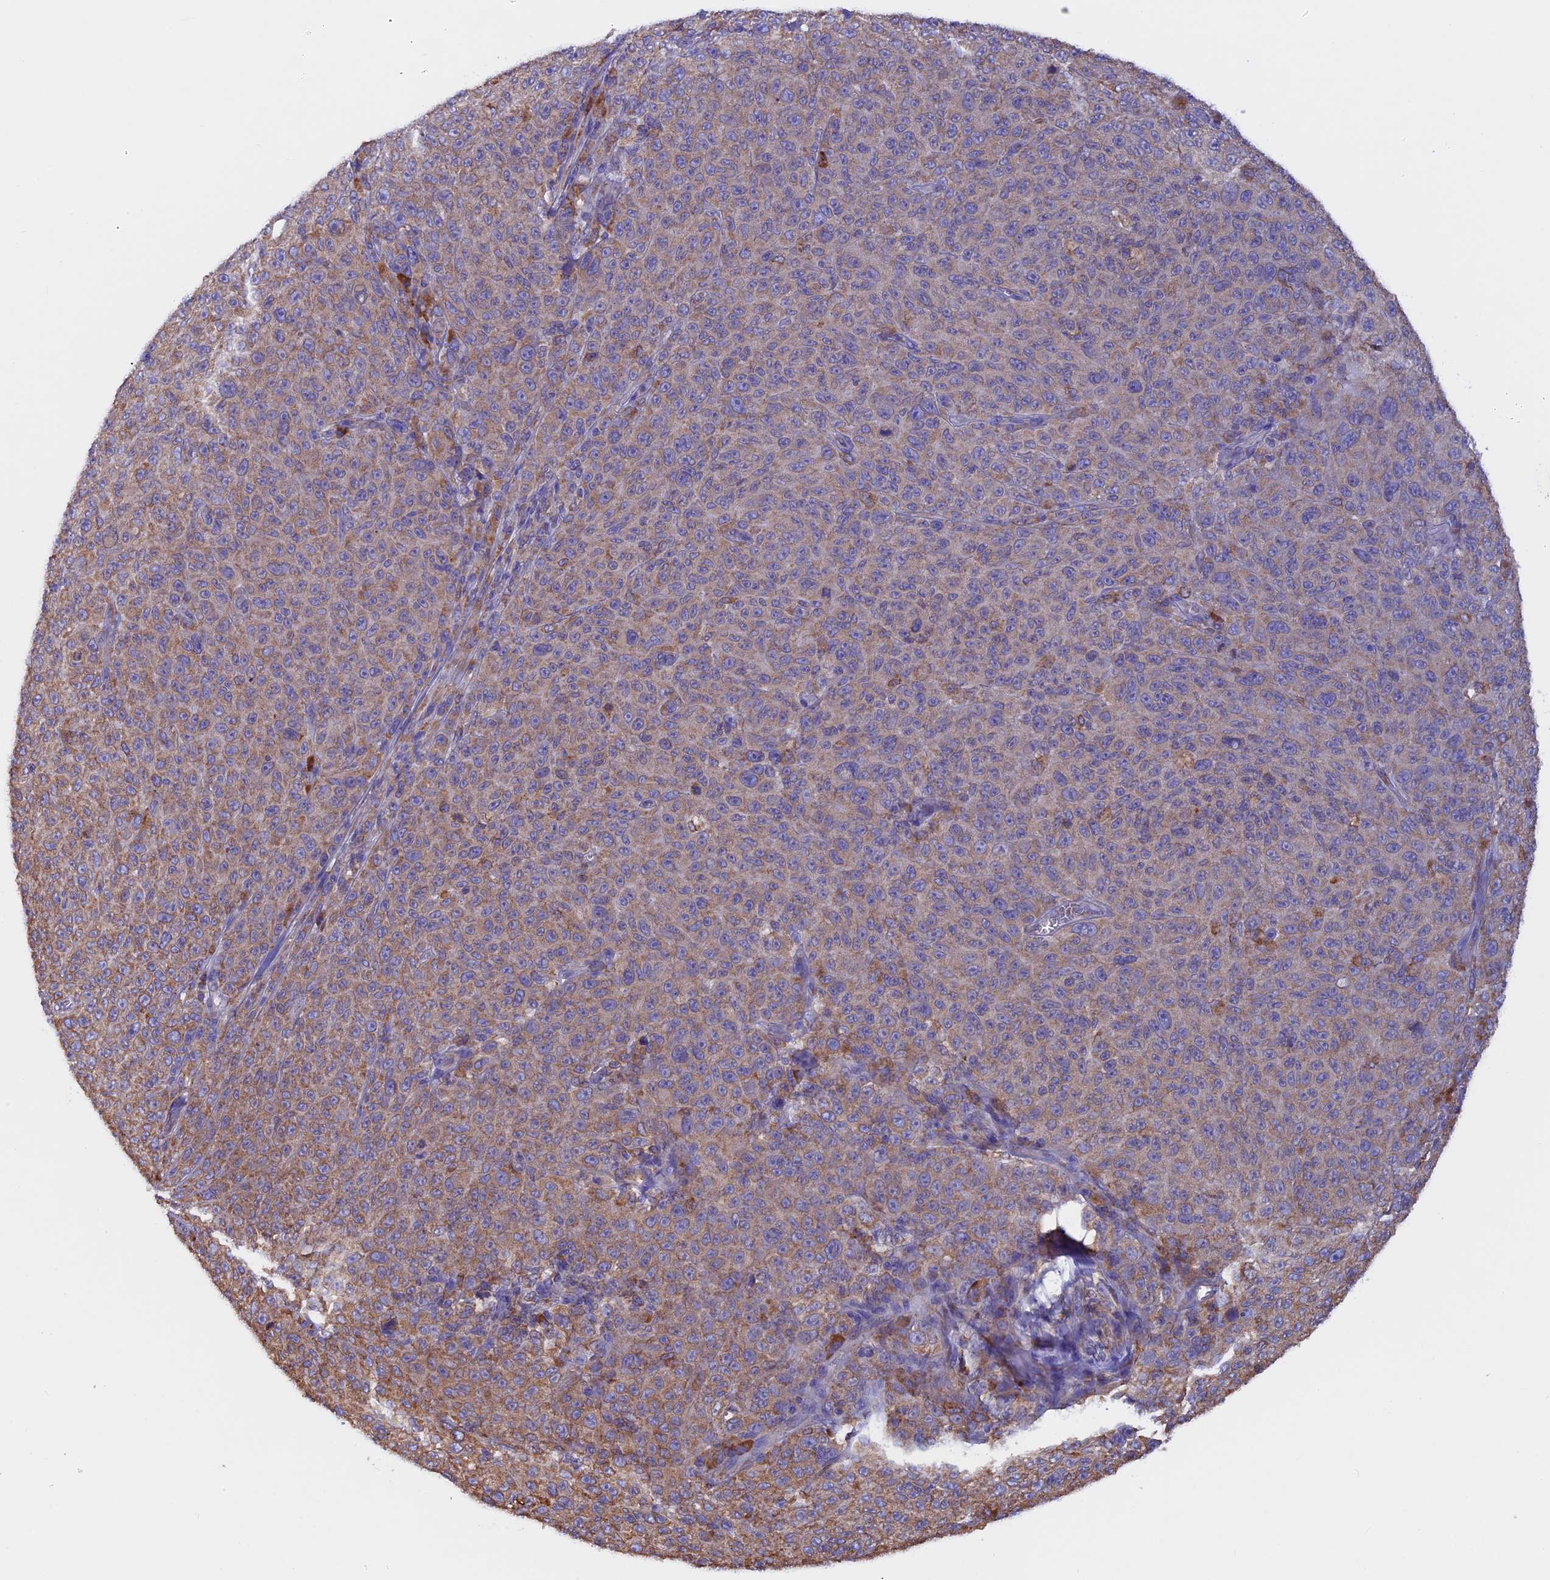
{"staining": {"intensity": "moderate", "quantity": "25%-75%", "location": "cytoplasmic/membranous"}, "tissue": "melanoma", "cell_type": "Tumor cells", "image_type": "cancer", "snomed": [{"axis": "morphology", "description": "Malignant melanoma, NOS"}, {"axis": "topography", "description": "Skin"}], "caption": "DAB immunohistochemical staining of malignant melanoma demonstrates moderate cytoplasmic/membranous protein staining in approximately 25%-75% of tumor cells. (DAB (3,3'-diaminobenzidine) IHC, brown staining for protein, blue staining for nuclei).", "gene": "BTBD3", "patient": {"sex": "female", "age": 82}}